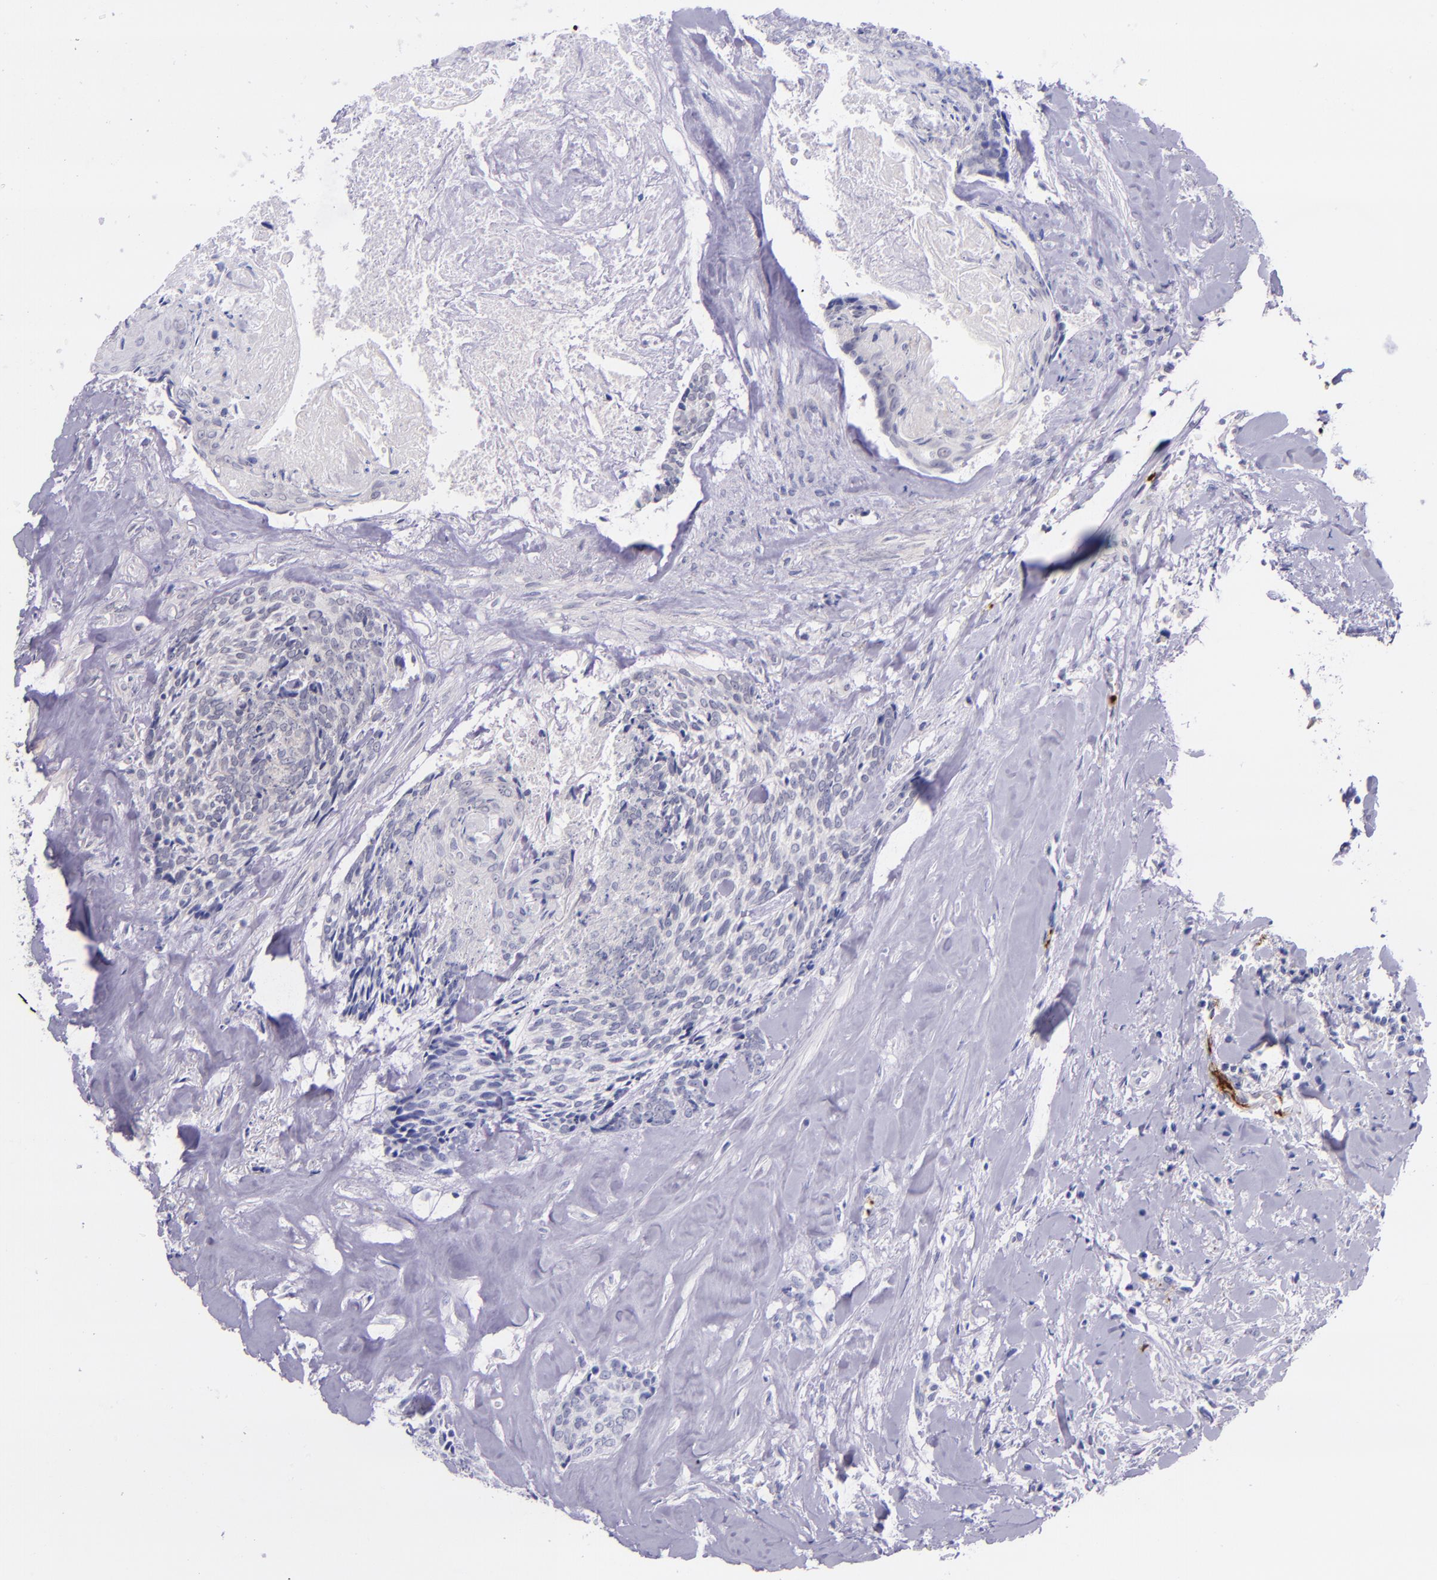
{"staining": {"intensity": "negative", "quantity": "none", "location": "none"}, "tissue": "head and neck cancer", "cell_type": "Tumor cells", "image_type": "cancer", "snomed": [{"axis": "morphology", "description": "Squamous cell carcinoma, NOS"}, {"axis": "topography", "description": "Salivary gland"}, {"axis": "topography", "description": "Head-Neck"}], "caption": "Image shows no significant protein staining in tumor cells of head and neck cancer.", "gene": "SELE", "patient": {"sex": "male", "age": 70}}